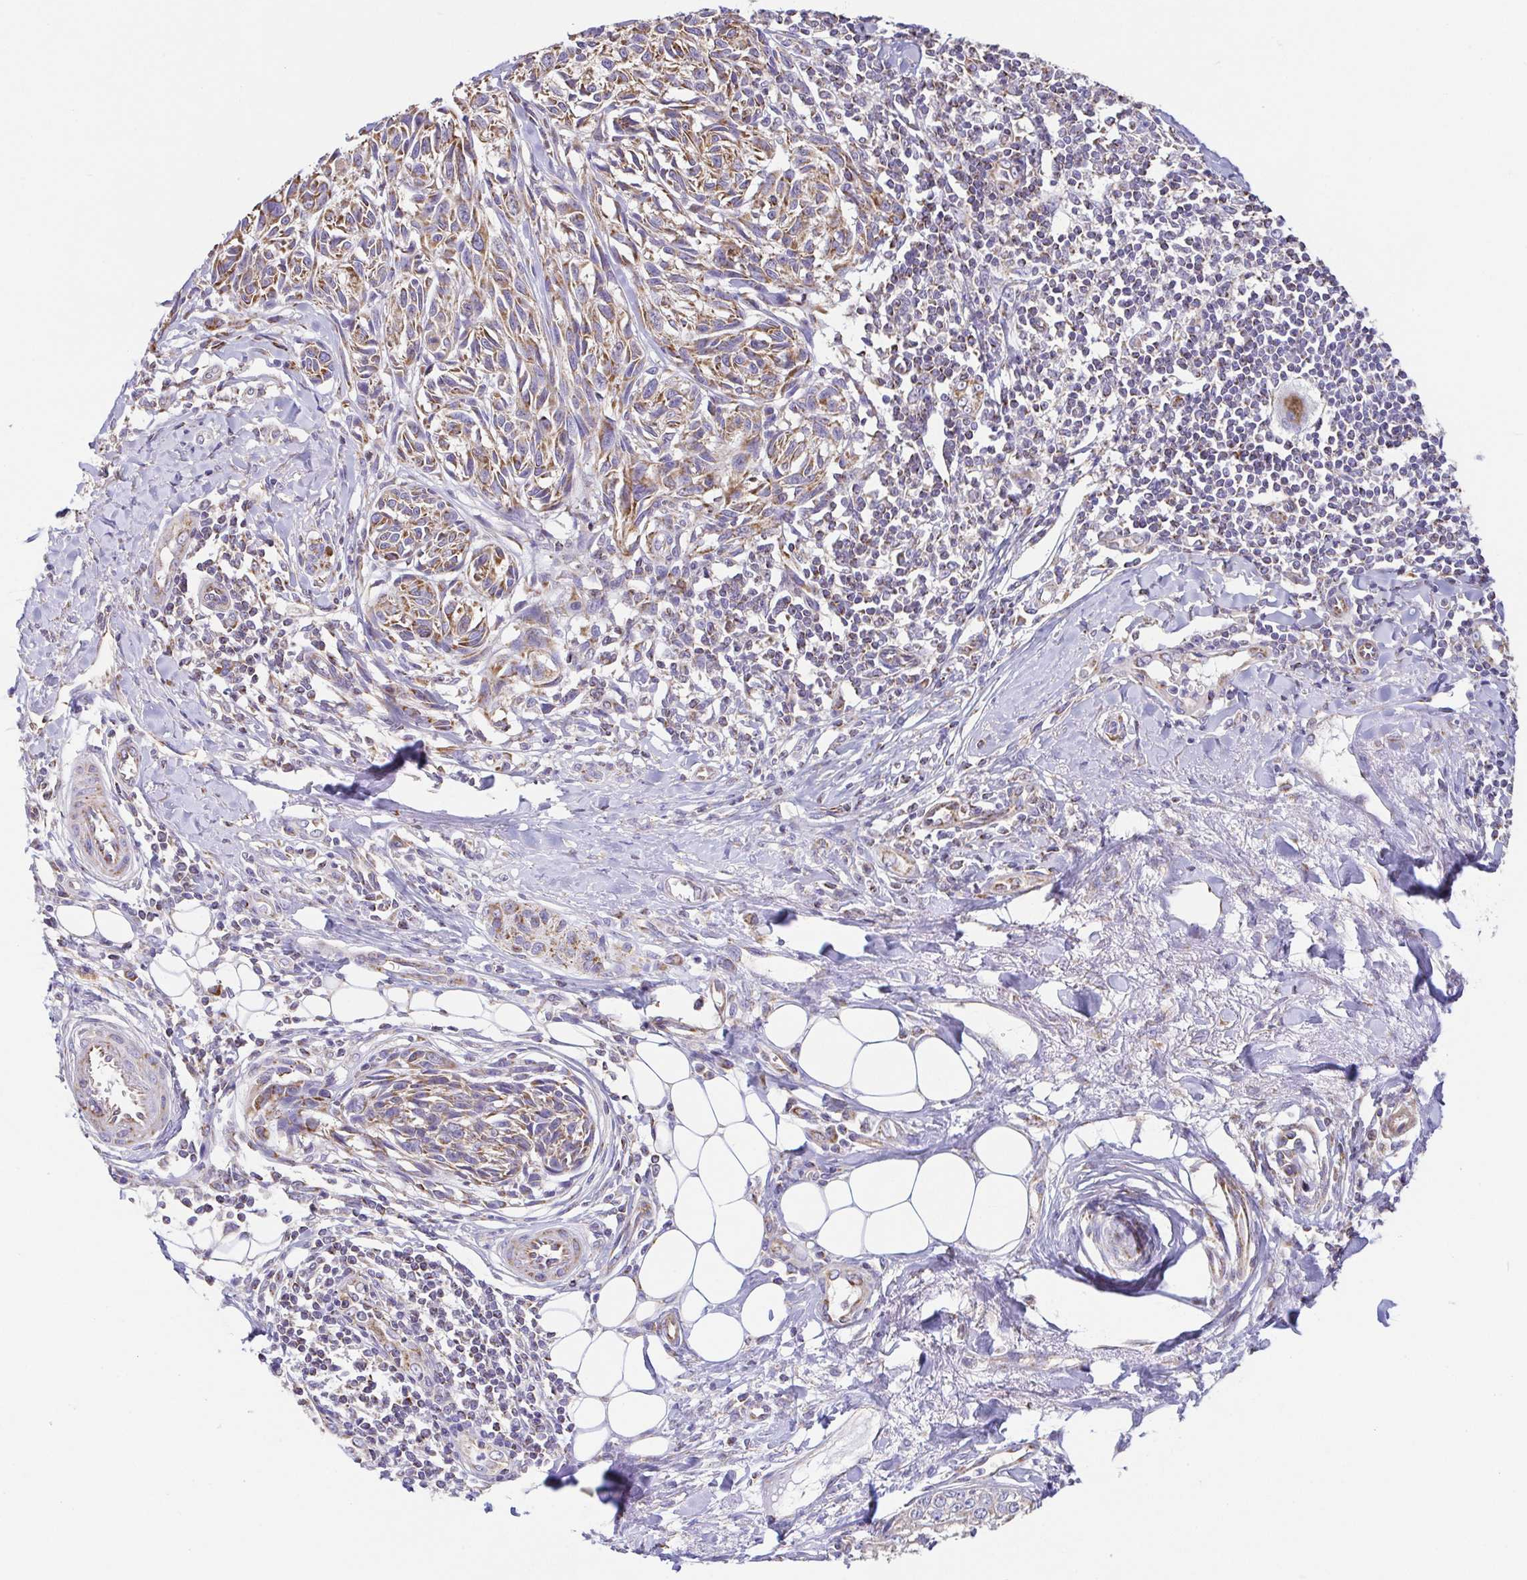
{"staining": {"intensity": "moderate", "quantity": ">75%", "location": "cytoplasmic/membranous"}, "tissue": "melanoma", "cell_type": "Tumor cells", "image_type": "cancer", "snomed": [{"axis": "morphology", "description": "Malignant melanoma, NOS"}, {"axis": "topography", "description": "Skin"}], "caption": "Moderate cytoplasmic/membranous protein expression is seen in about >75% of tumor cells in malignant melanoma. (DAB (3,3'-diaminobenzidine) IHC with brightfield microscopy, high magnification).", "gene": "GINM1", "patient": {"sex": "female", "age": 86}}